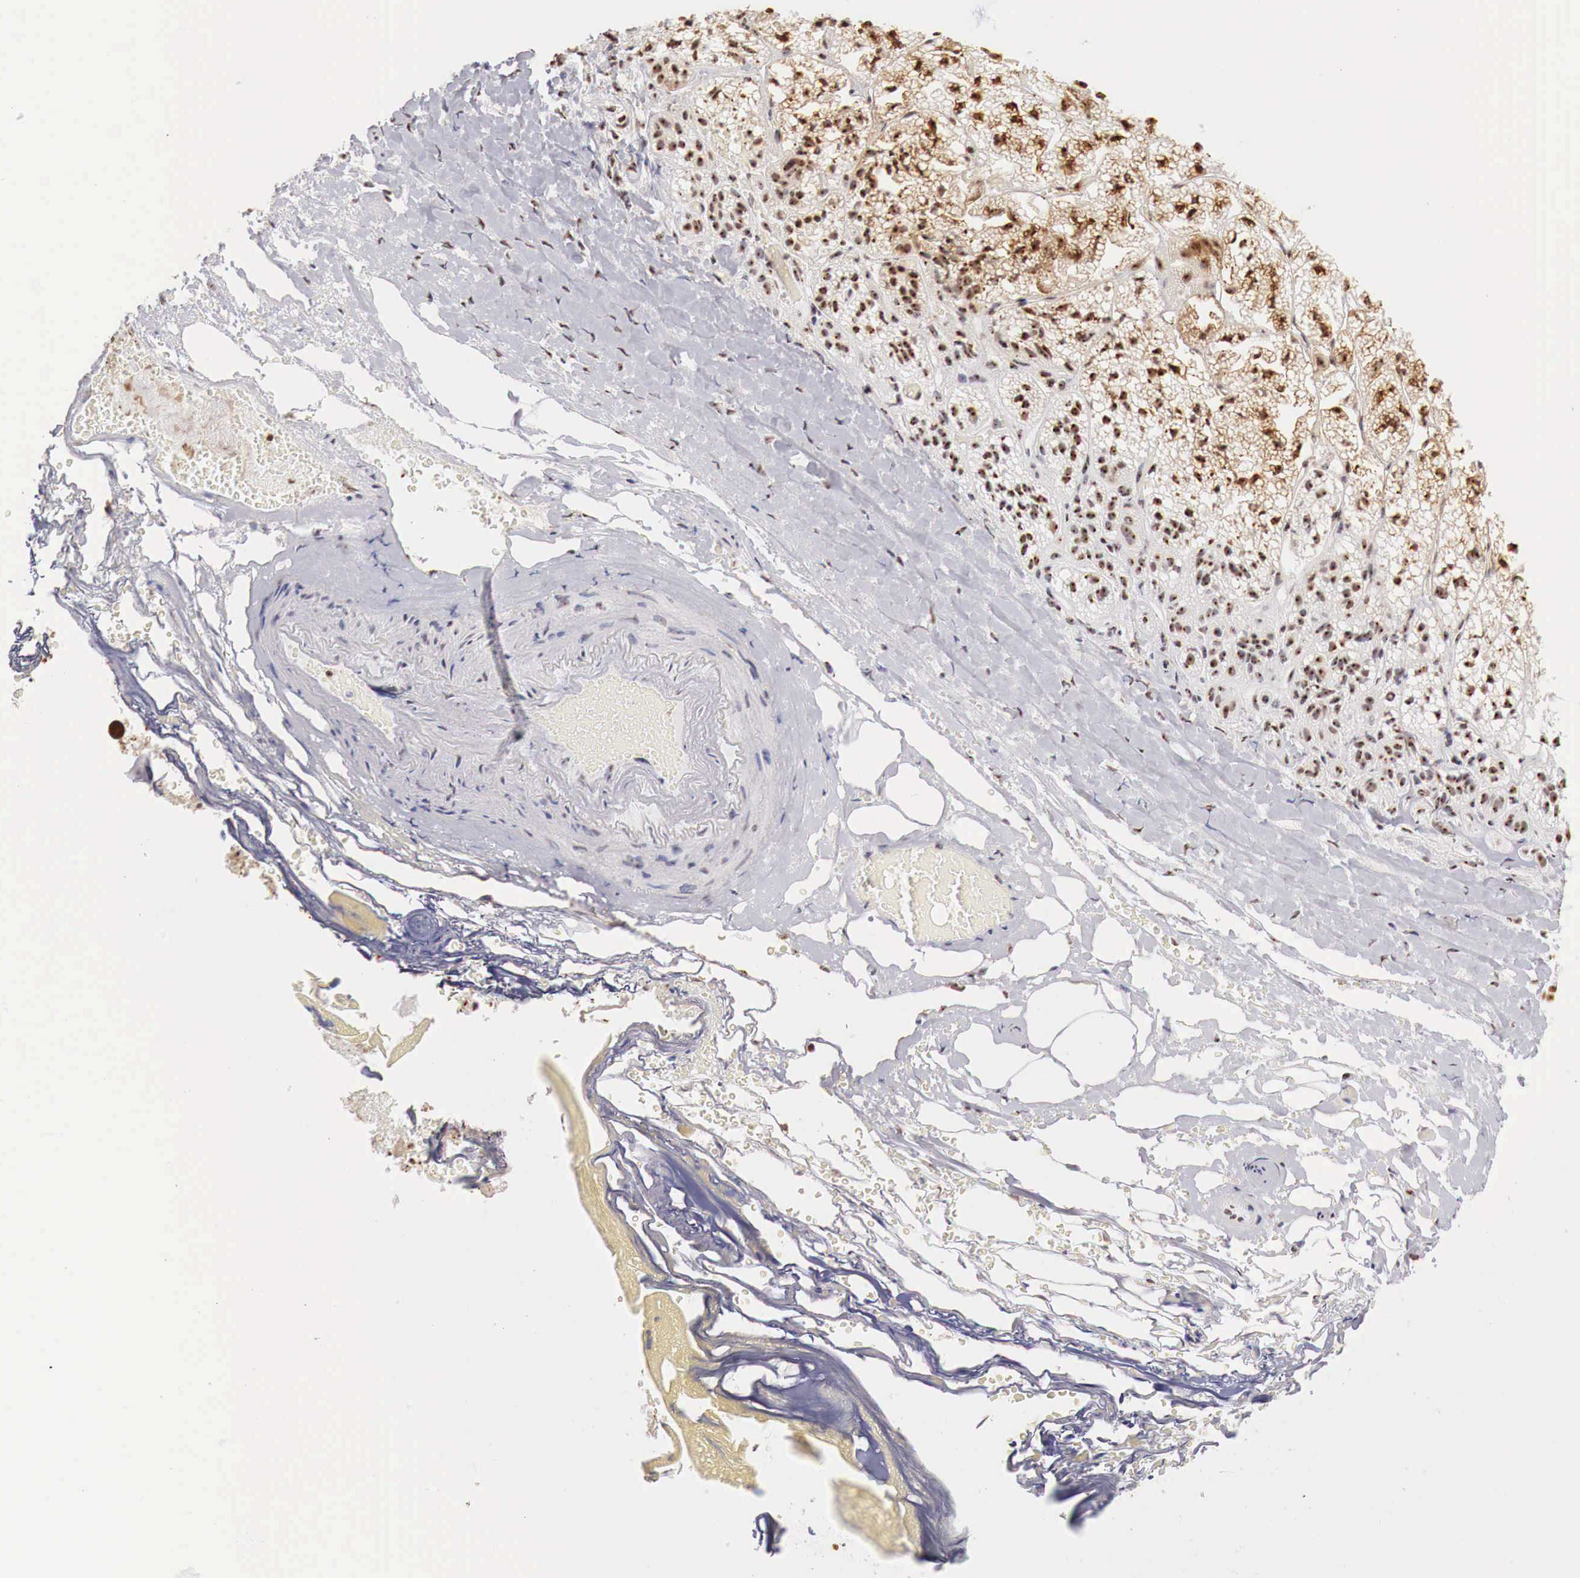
{"staining": {"intensity": "strong", "quantity": ">75%", "location": "nuclear"}, "tissue": "adrenal gland", "cell_type": "Glandular cells", "image_type": "normal", "snomed": [{"axis": "morphology", "description": "Normal tissue, NOS"}, {"axis": "topography", "description": "Adrenal gland"}], "caption": "Protein expression analysis of unremarkable human adrenal gland reveals strong nuclear positivity in approximately >75% of glandular cells.", "gene": "DKC1", "patient": {"sex": "male", "age": 53}}